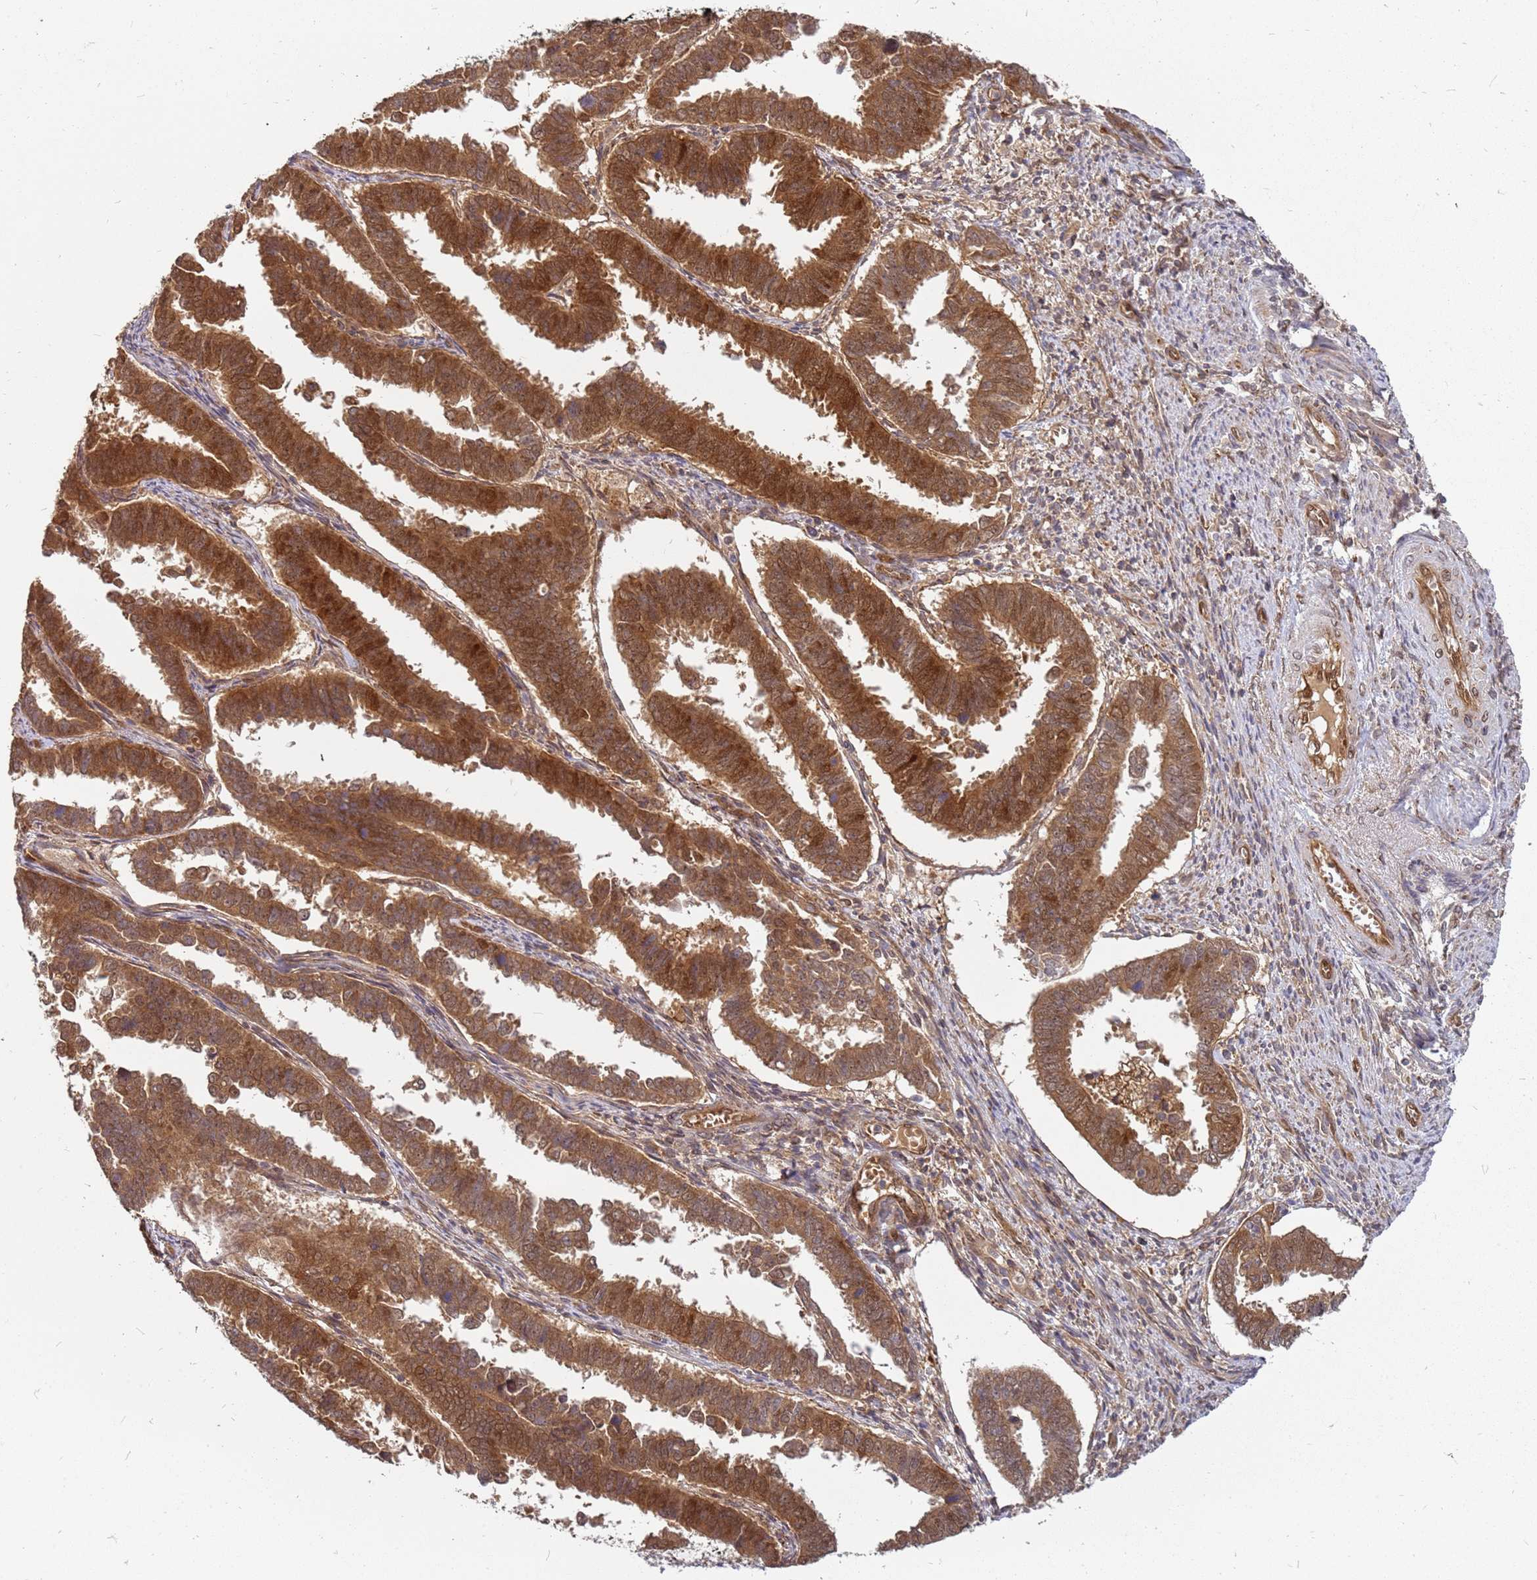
{"staining": {"intensity": "strong", "quantity": ">75%", "location": "cytoplasmic/membranous"}, "tissue": "endometrial cancer", "cell_type": "Tumor cells", "image_type": "cancer", "snomed": [{"axis": "morphology", "description": "Adenocarcinoma, NOS"}, {"axis": "topography", "description": "Endometrium"}], "caption": "This is a histology image of immunohistochemistry (IHC) staining of endometrial cancer, which shows strong staining in the cytoplasmic/membranous of tumor cells.", "gene": "NUDT14", "patient": {"sex": "female", "age": 75}}